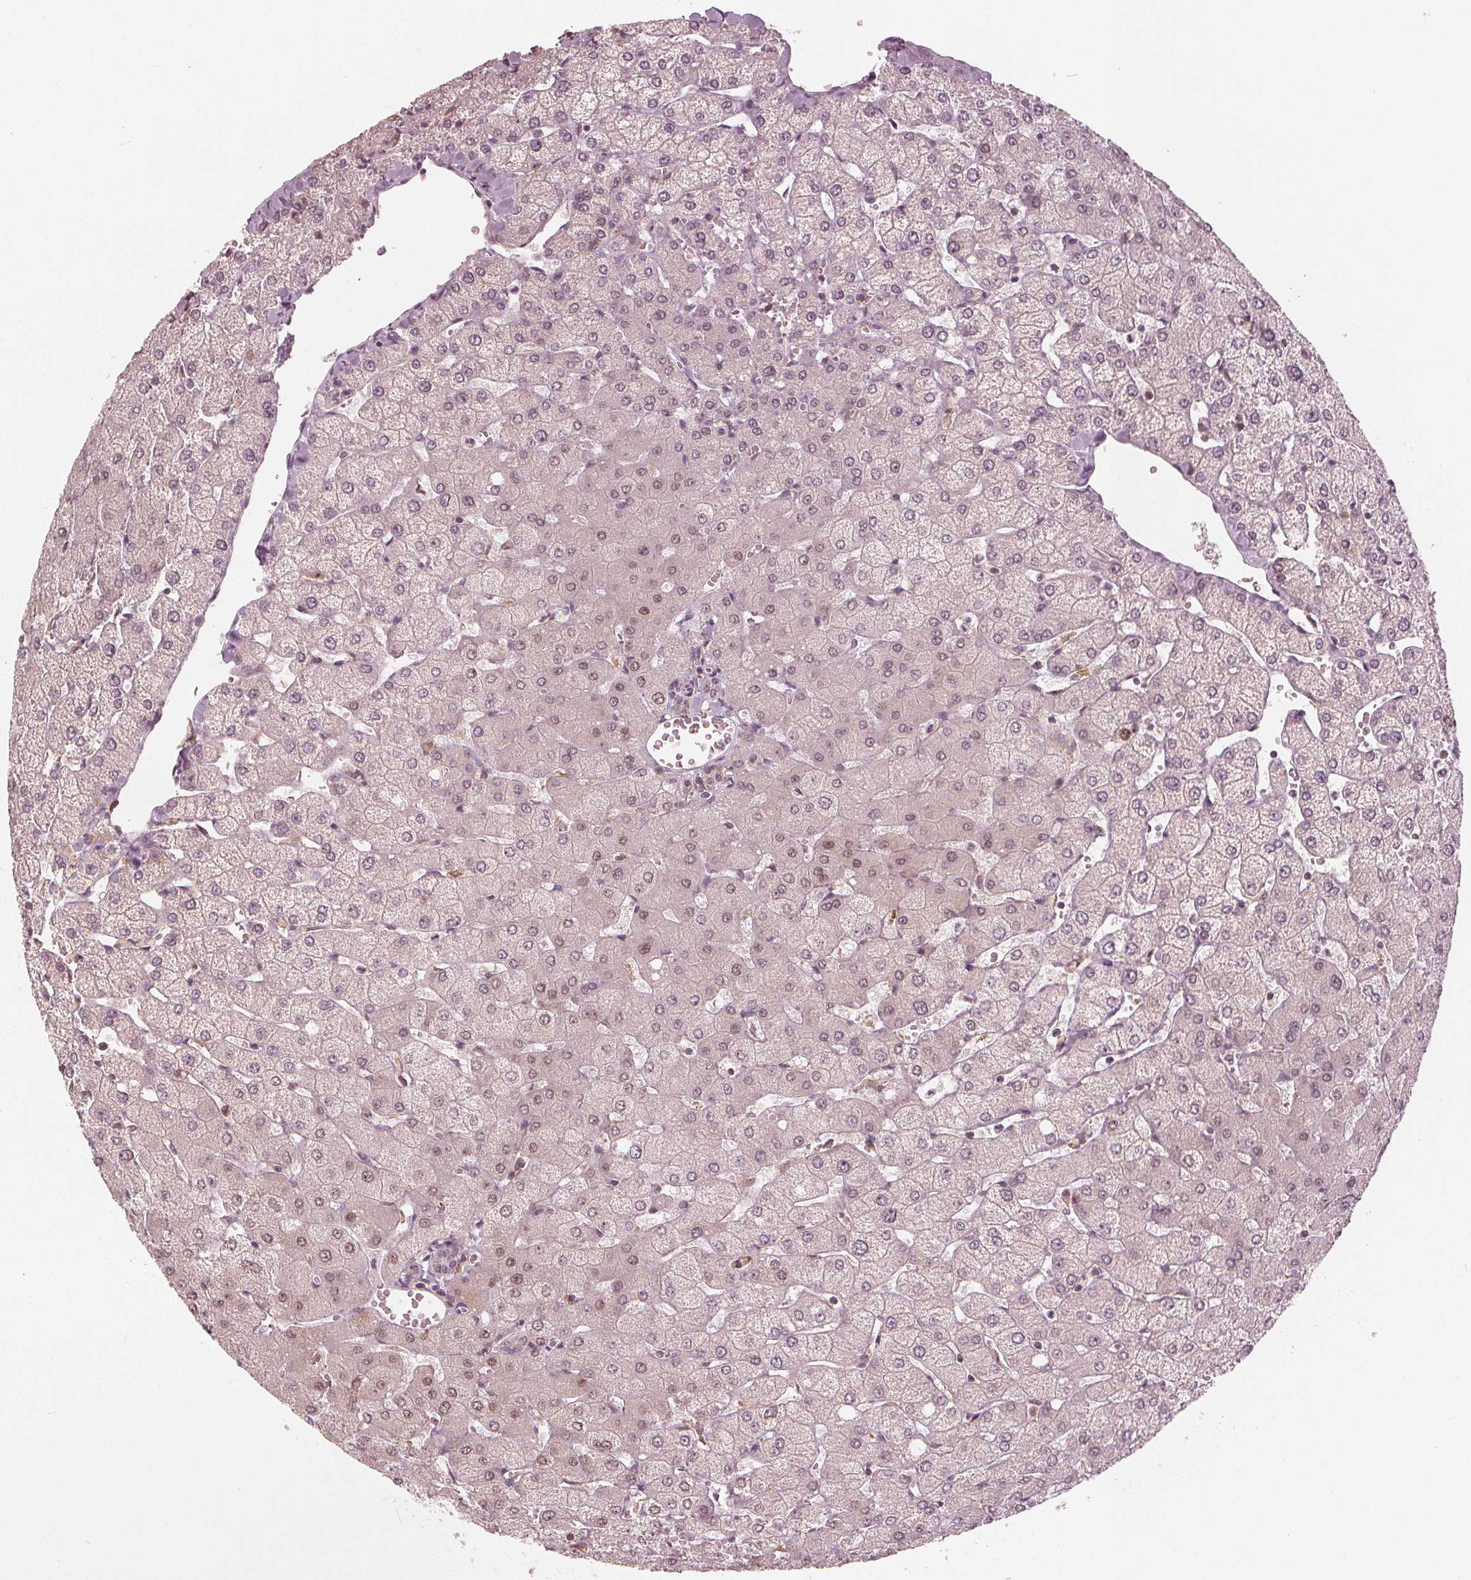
{"staining": {"intensity": "negative", "quantity": "none", "location": "none"}, "tissue": "liver", "cell_type": "Cholangiocytes", "image_type": "normal", "snomed": [{"axis": "morphology", "description": "Normal tissue, NOS"}, {"axis": "topography", "description": "Liver"}], "caption": "IHC of benign liver exhibits no expression in cholangiocytes.", "gene": "SQSTM1", "patient": {"sex": "female", "age": 54}}